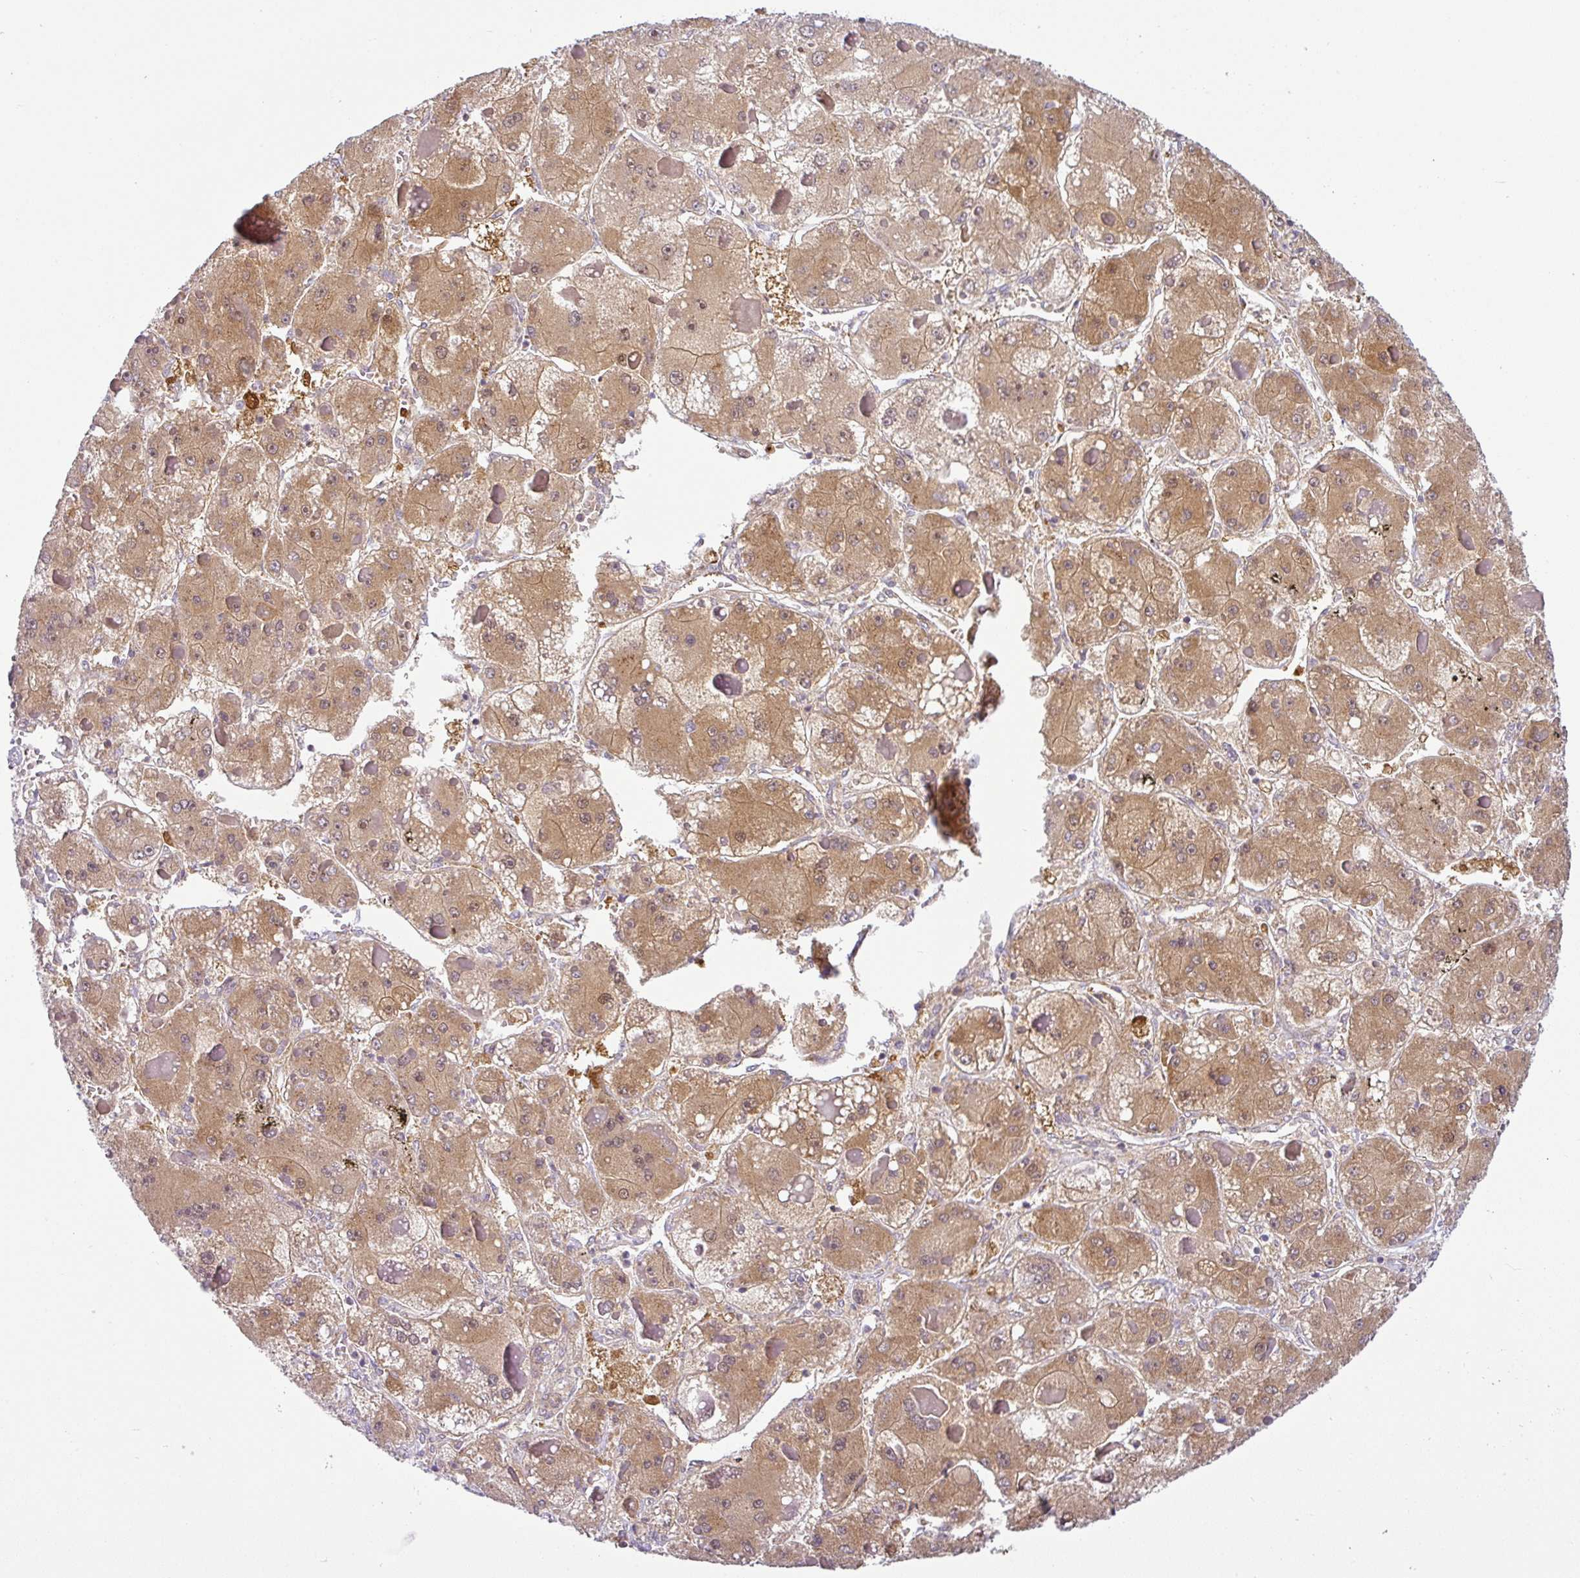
{"staining": {"intensity": "moderate", "quantity": ">75%", "location": "cytoplasmic/membranous"}, "tissue": "liver cancer", "cell_type": "Tumor cells", "image_type": "cancer", "snomed": [{"axis": "morphology", "description": "Carcinoma, Hepatocellular, NOS"}, {"axis": "topography", "description": "Liver"}], "caption": "Human liver cancer stained with a protein marker shows moderate staining in tumor cells.", "gene": "NDUFB2", "patient": {"sex": "female", "age": 73}}